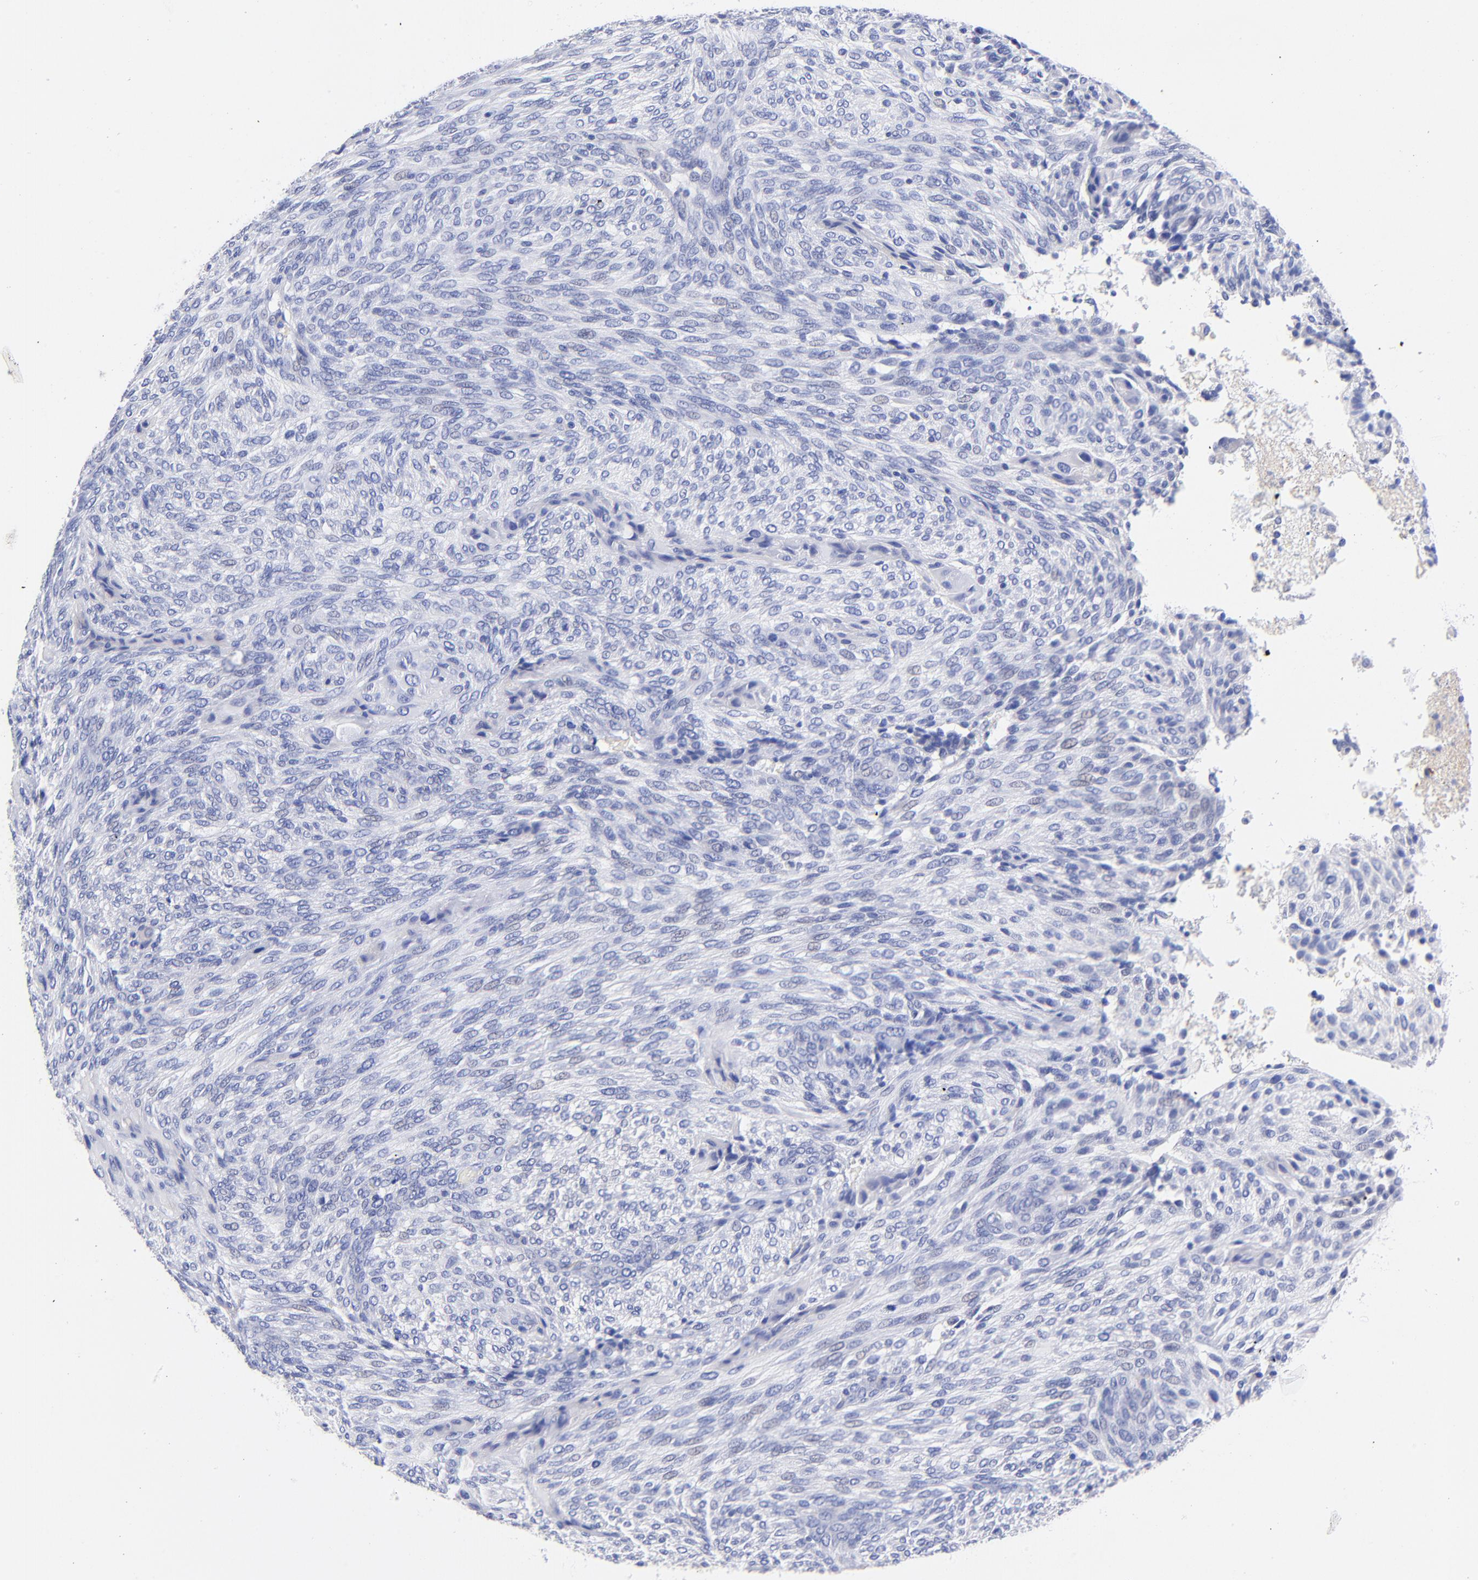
{"staining": {"intensity": "negative", "quantity": "none", "location": "none"}, "tissue": "glioma", "cell_type": "Tumor cells", "image_type": "cancer", "snomed": [{"axis": "morphology", "description": "Glioma, malignant, High grade"}, {"axis": "topography", "description": "Cerebral cortex"}], "caption": "High power microscopy image of an IHC micrograph of high-grade glioma (malignant), revealing no significant expression in tumor cells.", "gene": "HORMAD2", "patient": {"sex": "female", "age": 55}}